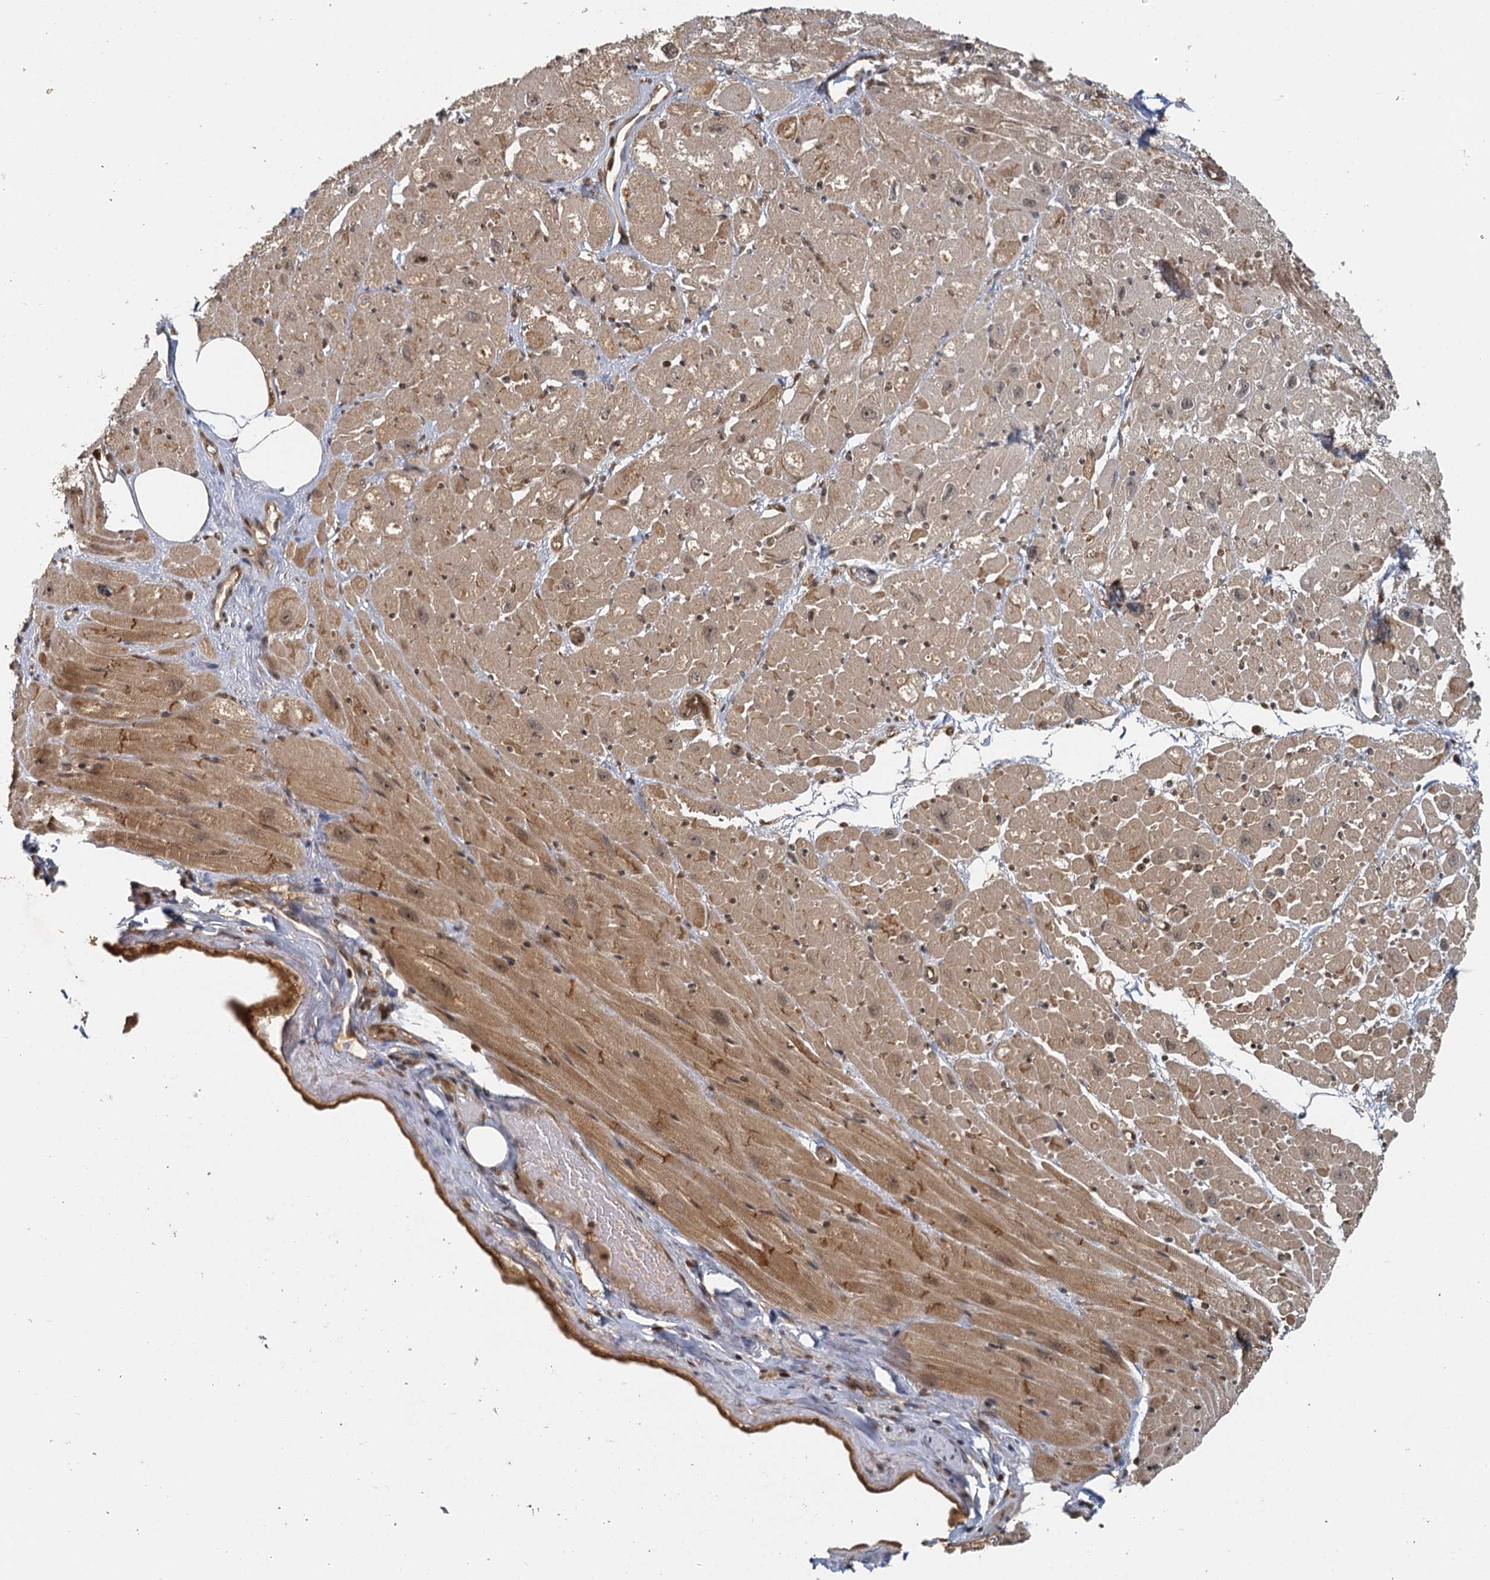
{"staining": {"intensity": "moderate", "quantity": "25%-75%", "location": "cytoplasmic/membranous"}, "tissue": "heart muscle", "cell_type": "Cardiomyocytes", "image_type": "normal", "snomed": [{"axis": "morphology", "description": "Normal tissue, NOS"}, {"axis": "topography", "description": "Heart"}], "caption": "DAB (3,3'-diaminobenzidine) immunohistochemical staining of benign human heart muscle exhibits moderate cytoplasmic/membranous protein expression in about 25%-75% of cardiomyocytes.", "gene": "ZNF549", "patient": {"sex": "male", "age": 50}}